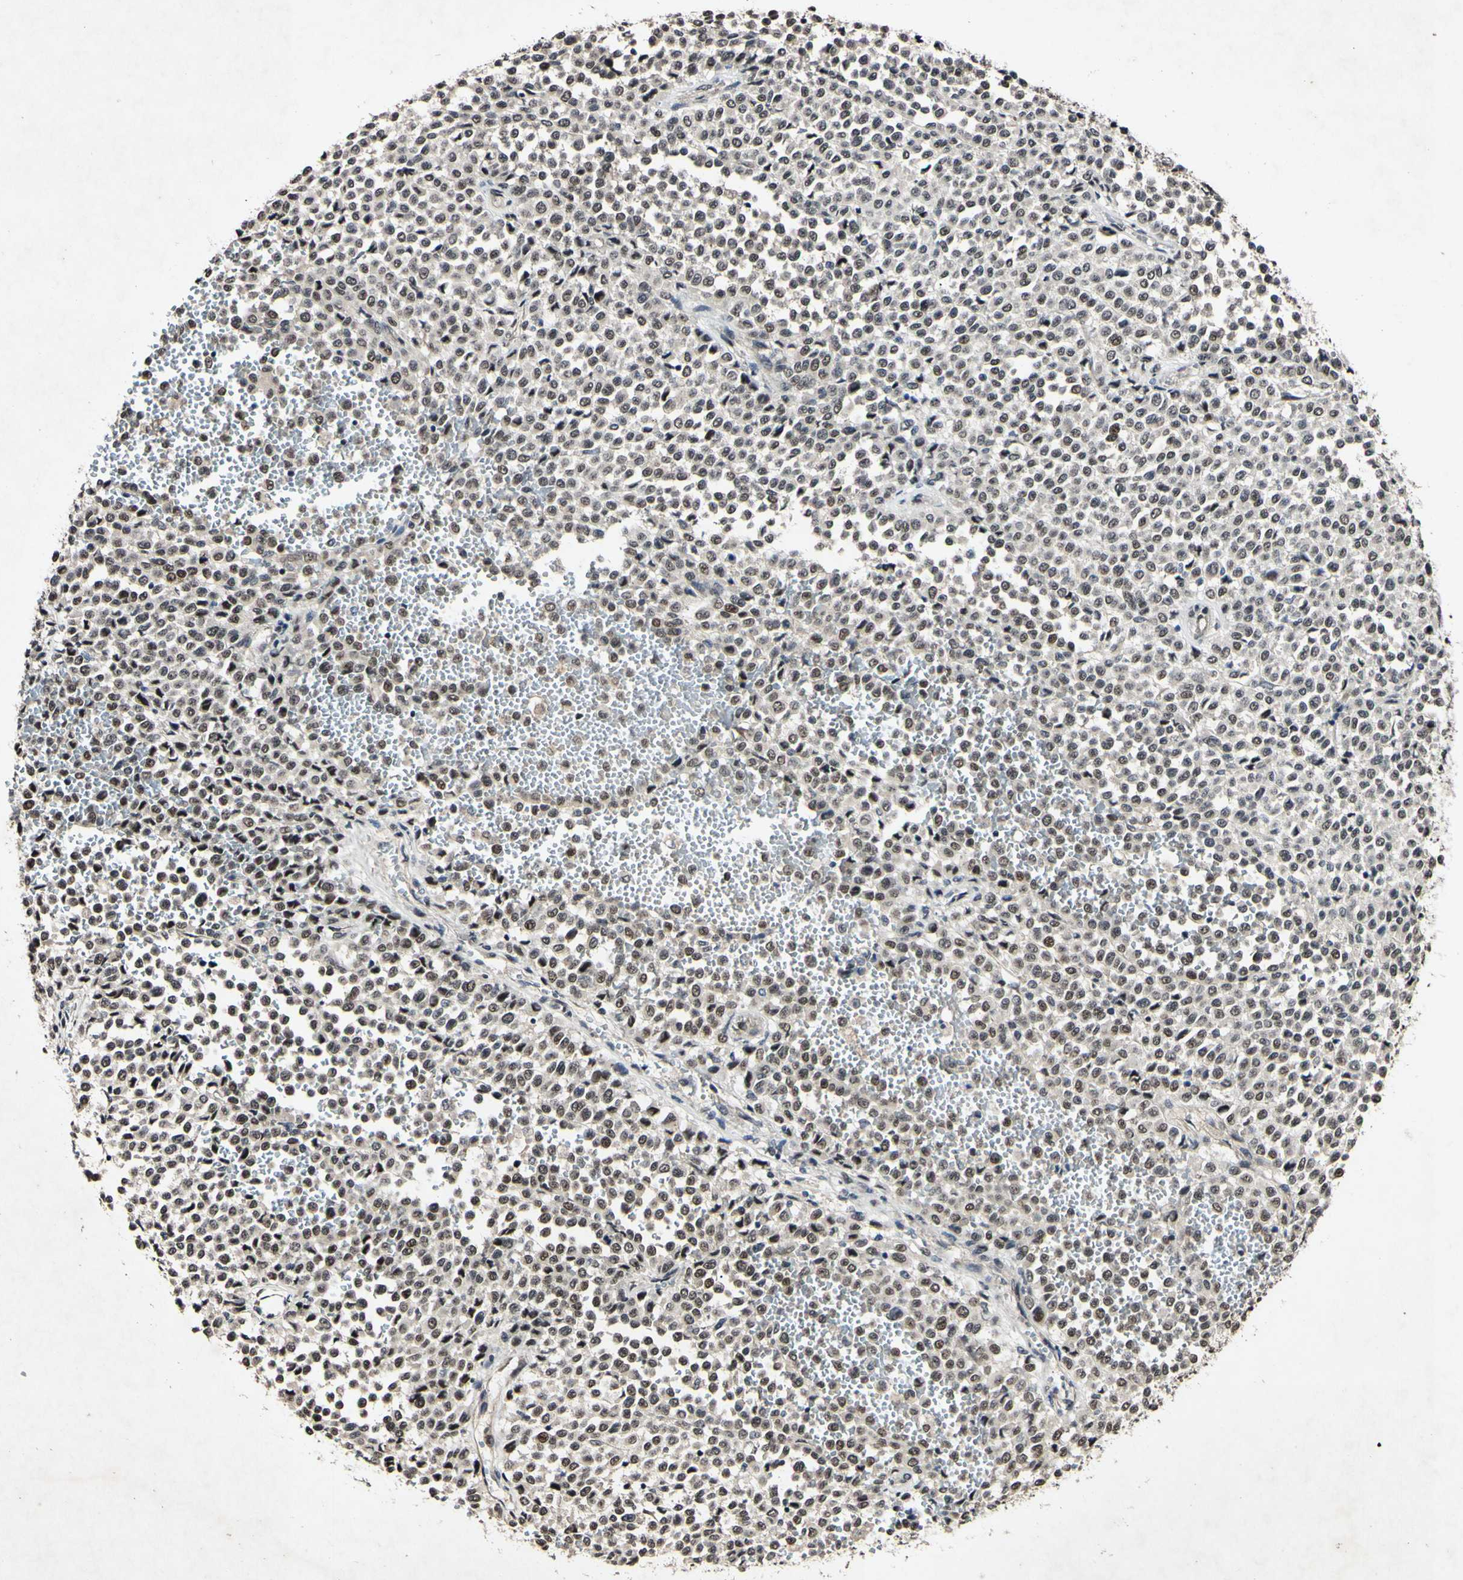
{"staining": {"intensity": "weak", "quantity": ">75%", "location": "nuclear"}, "tissue": "melanoma", "cell_type": "Tumor cells", "image_type": "cancer", "snomed": [{"axis": "morphology", "description": "Malignant melanoma, Metastatic site"}, {"axis": "topography", "description": "Pancreas"}], "caption": "Immunohistochemical staining of melanoma exhibits weak nuclear protein expression in about >75% of tumor cells. The protein of interest is shown in brown color, while the nuclei are stained blue.", "gene": "POLR2F", "patient": {"sex": "female", "age": 30}}